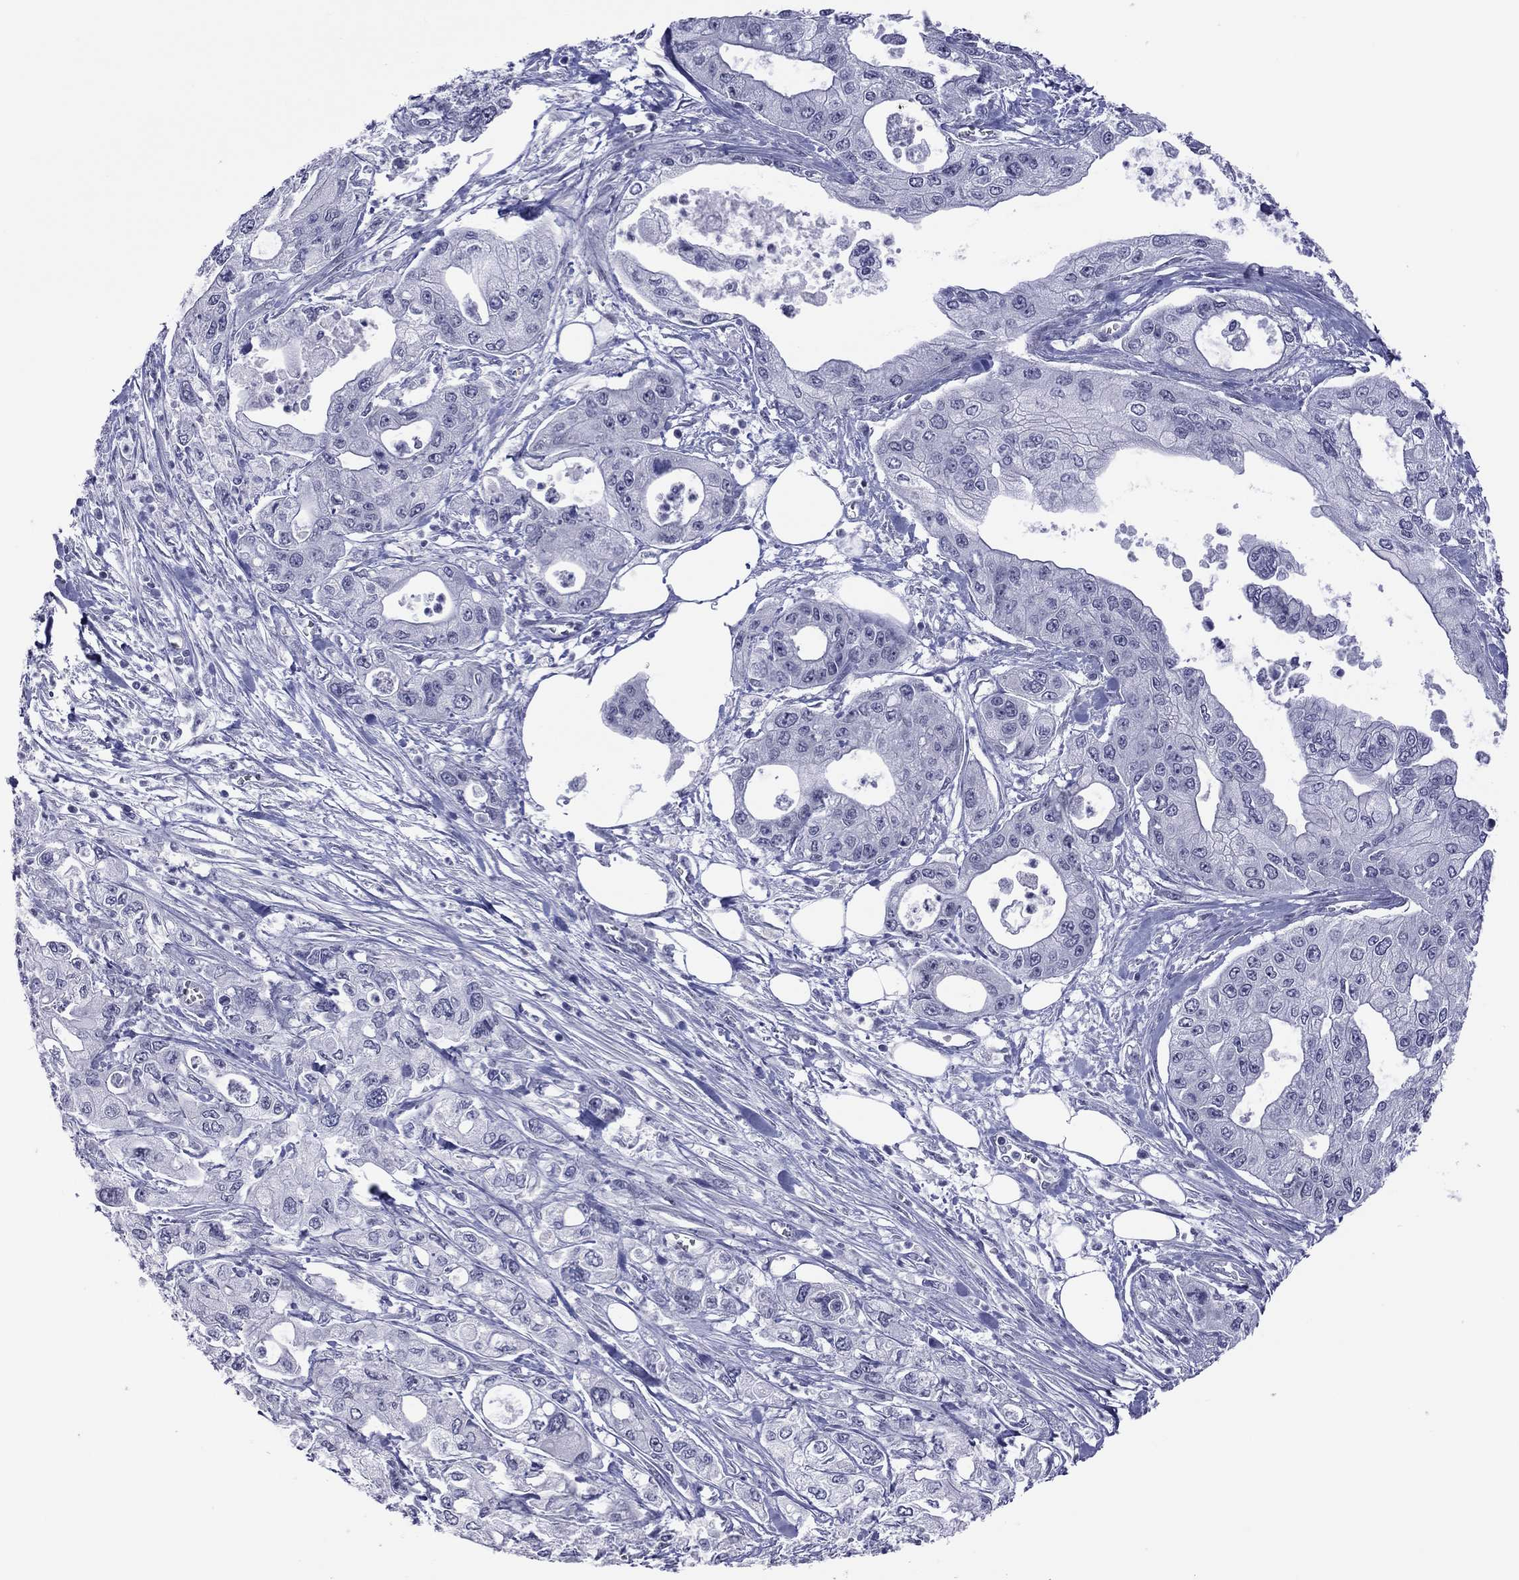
{"staining": {"intensity": "negative", "quantity": "none", "location": "none"}, "tissue": "pancreatic cancer", "cell_type": "Tumor cells", "image_type": "cancer", "snomed": [{"axis": "morphology", "description": "Adenocarcinoma, NOS"}, {"axis": "topography", "description": "Pancreas"}], "caption": "An immunohistochemistry (IHC) photomicrograph of pancreatic cancer is shown. There is no staining in tumor cells of pancreatic cancer.", "gene": "POU5F2", "patient": {"sex": "male", "age": 70}}